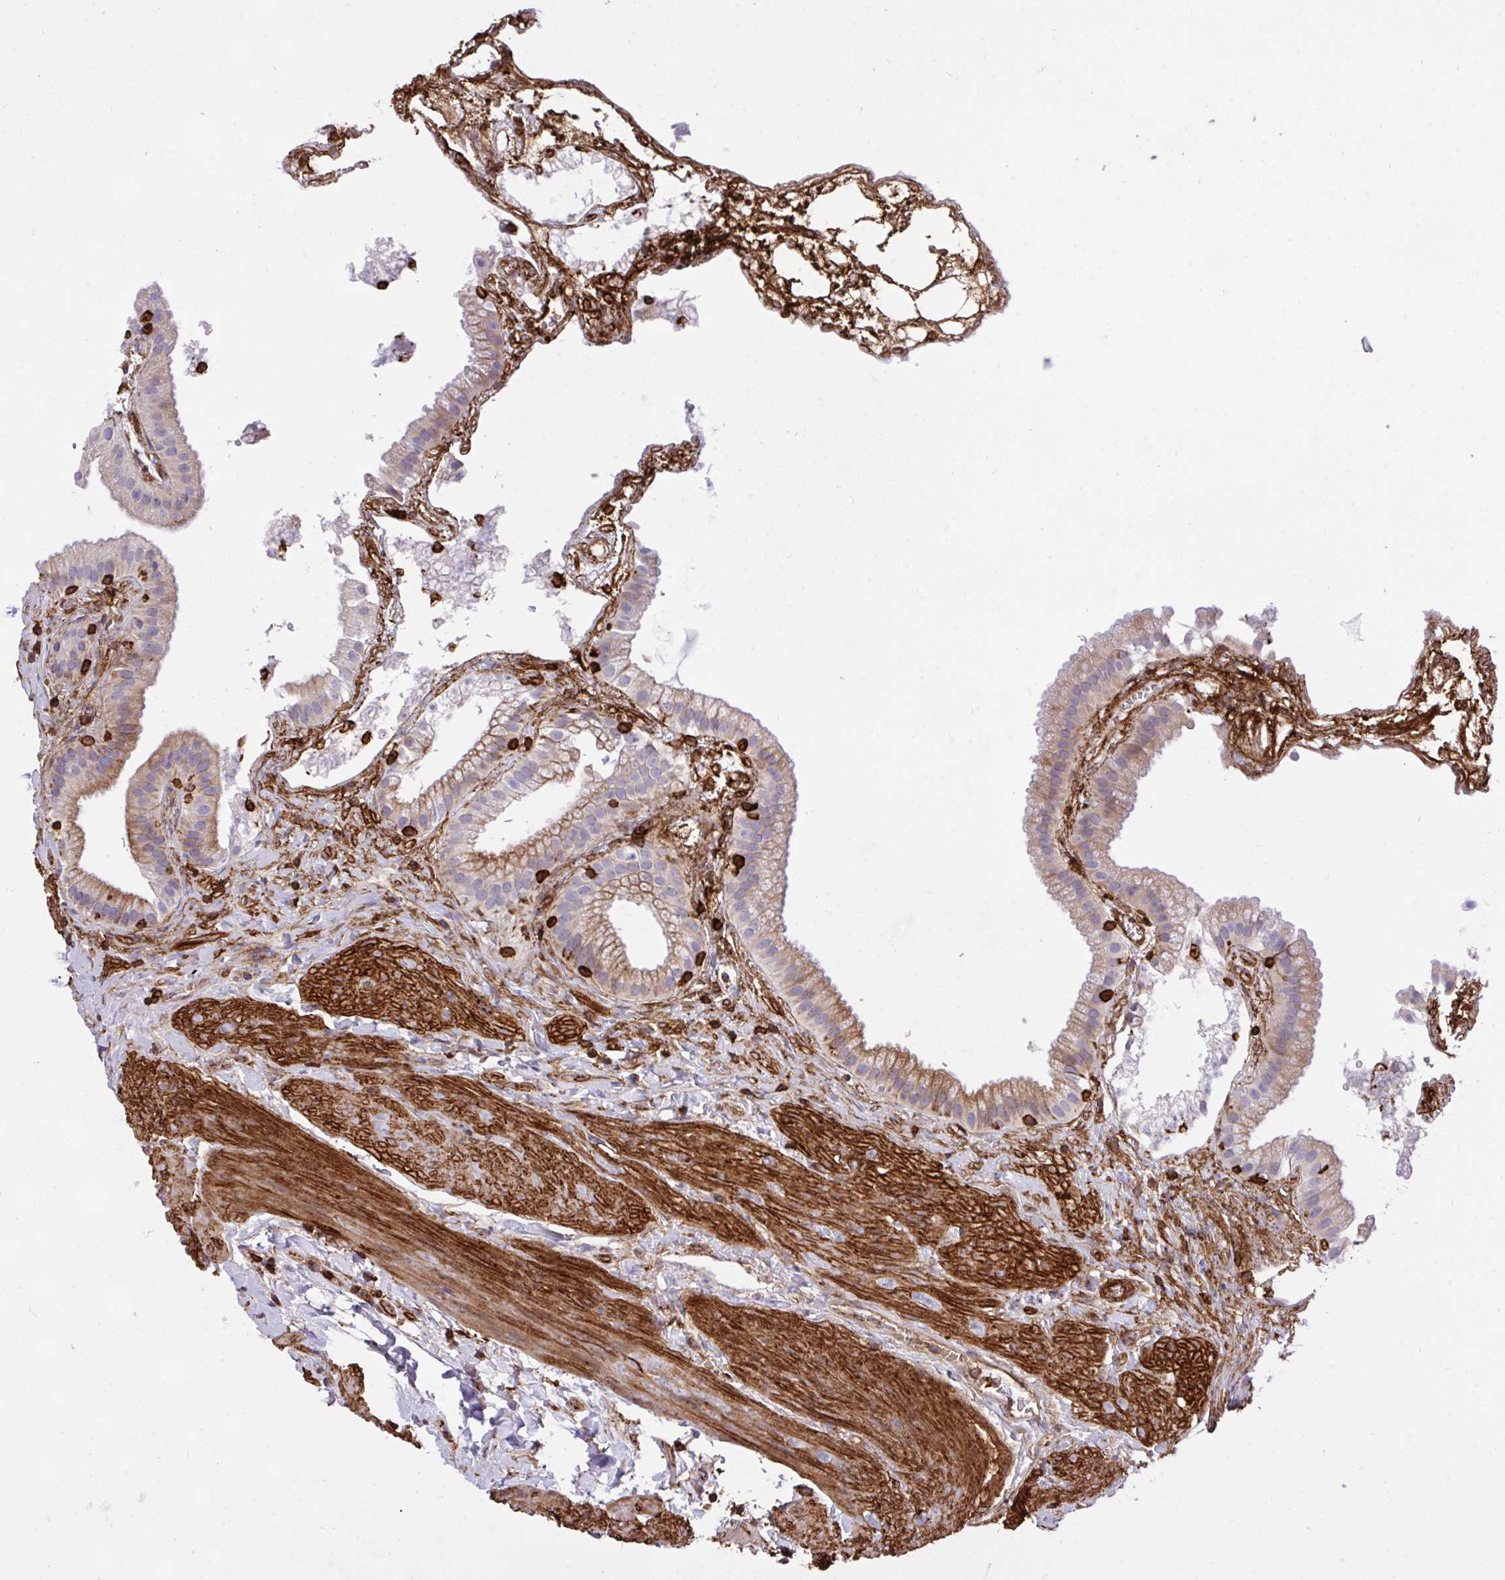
{"staining": {"intensity": "moderate", "quantity": ">75%", "location": "cytoplasmic/membranous"}, "tissue": "gallbladder", "cell_type": "Glandular cells", "image_type": "normal", "snomed": [{"axis": "morphology", "description": "Normal tissue, NOS"}, {"axis": "topography", "description": "Gallbladder"}], "caption": "Immunohistochemistry micrograph of normal gallbladder stained for a protein (brown), which exhibits medium levels of moderate cytoplasmic/membranous staining in about >75% of glandular cells.", "gene": "ERI1", "patient": {"sex": "female", "age": 63}}